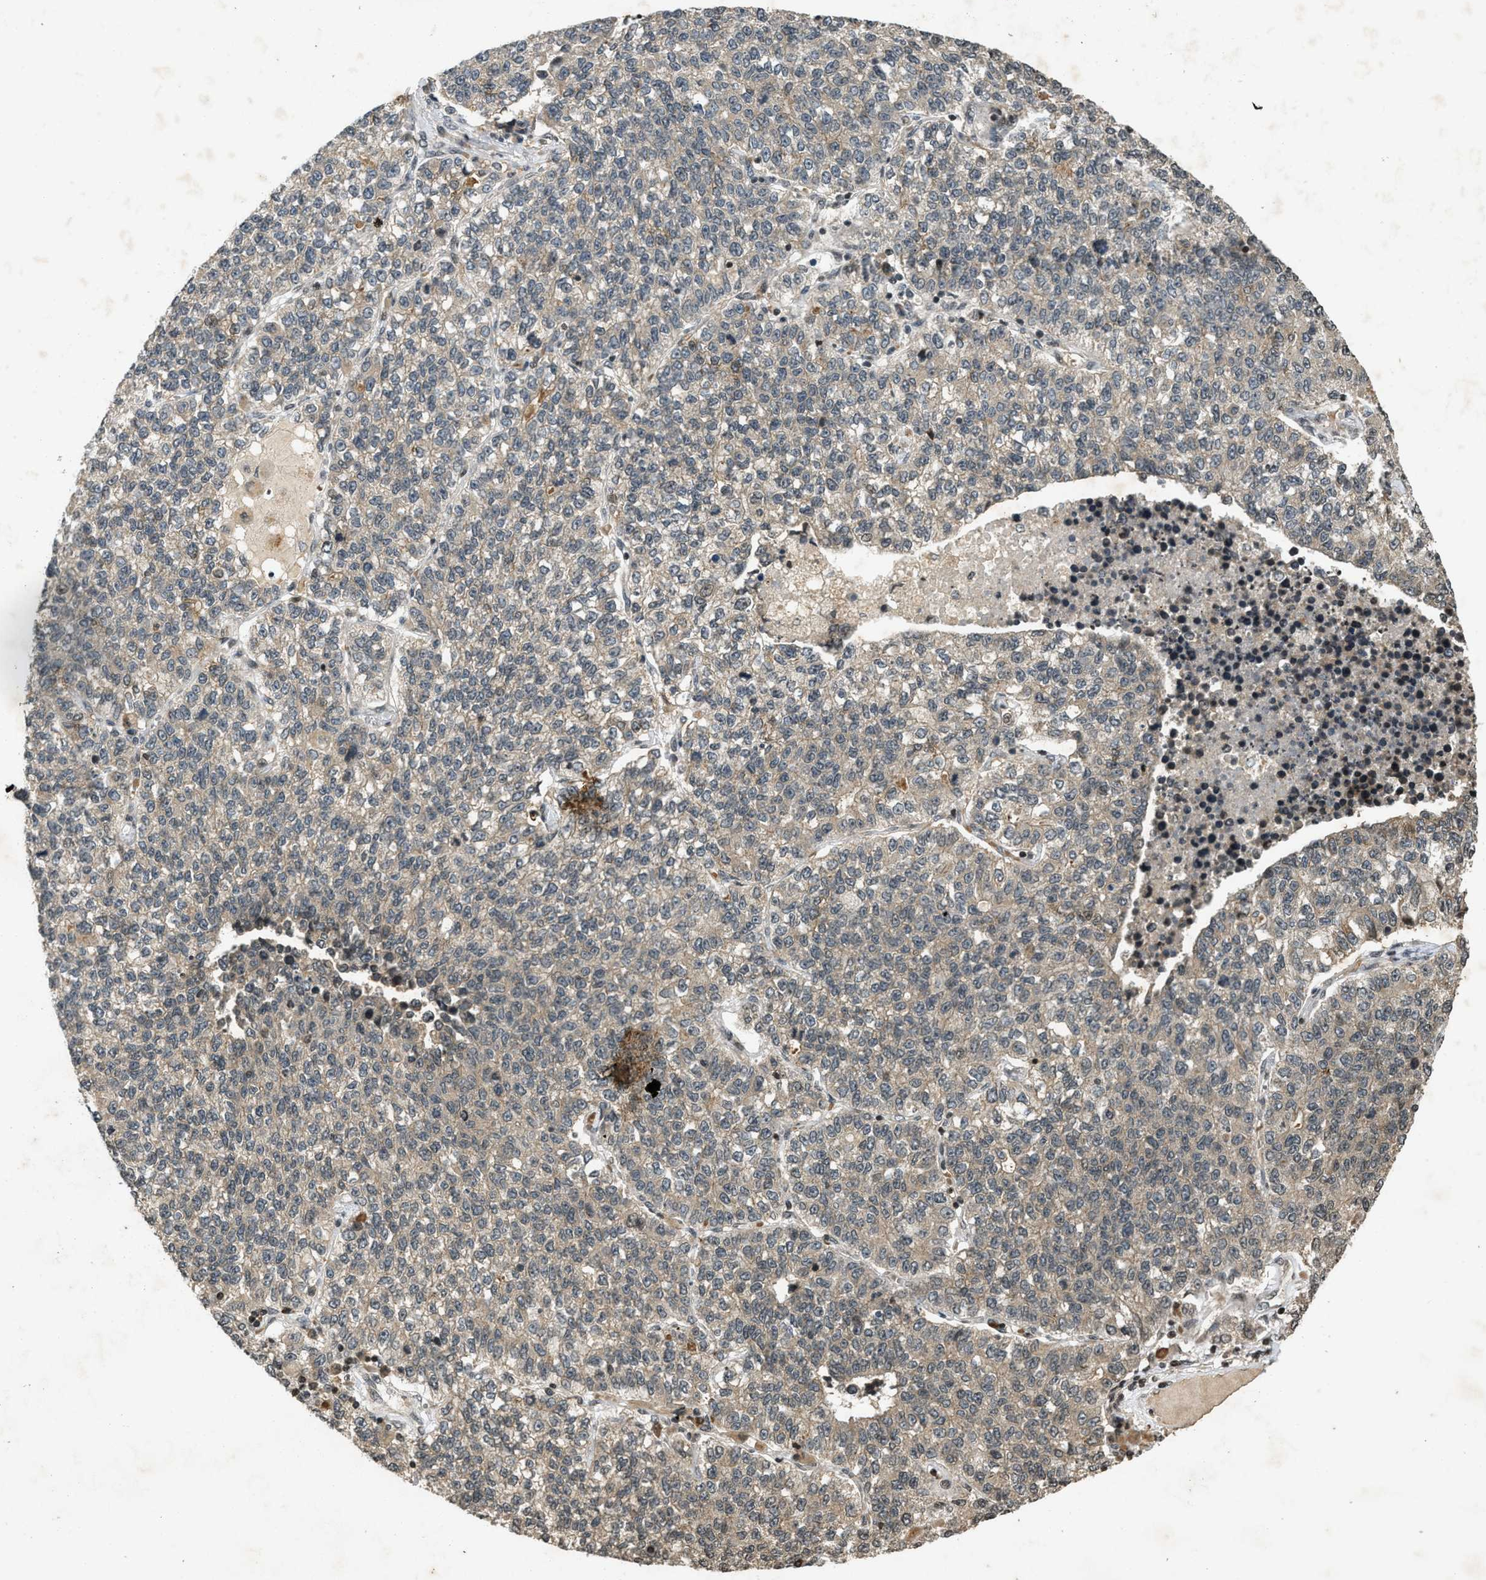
{"staining": {"intensity": "weak", "quantity": ">75%", "location": "cytoplasmic/membranous"}, "tissue": "lung cancer", "cell_type": "Tumor cells", "image_type": "cancer", "snomed": [{"axis": "morphology", "description": "Adenocarcinoma, NOS"}, {"axis": "topography", "description": "Lung"}], "caption": "DAB (3,3'-diaminobenzidine) immunohistochemical staining of lung cancer reveals weak cytoplasmic/membranous protein positivity in approximately >75% of tumor cells.", "gene": "SIAH1", "patient": {"sex": "male", "age": 49}}